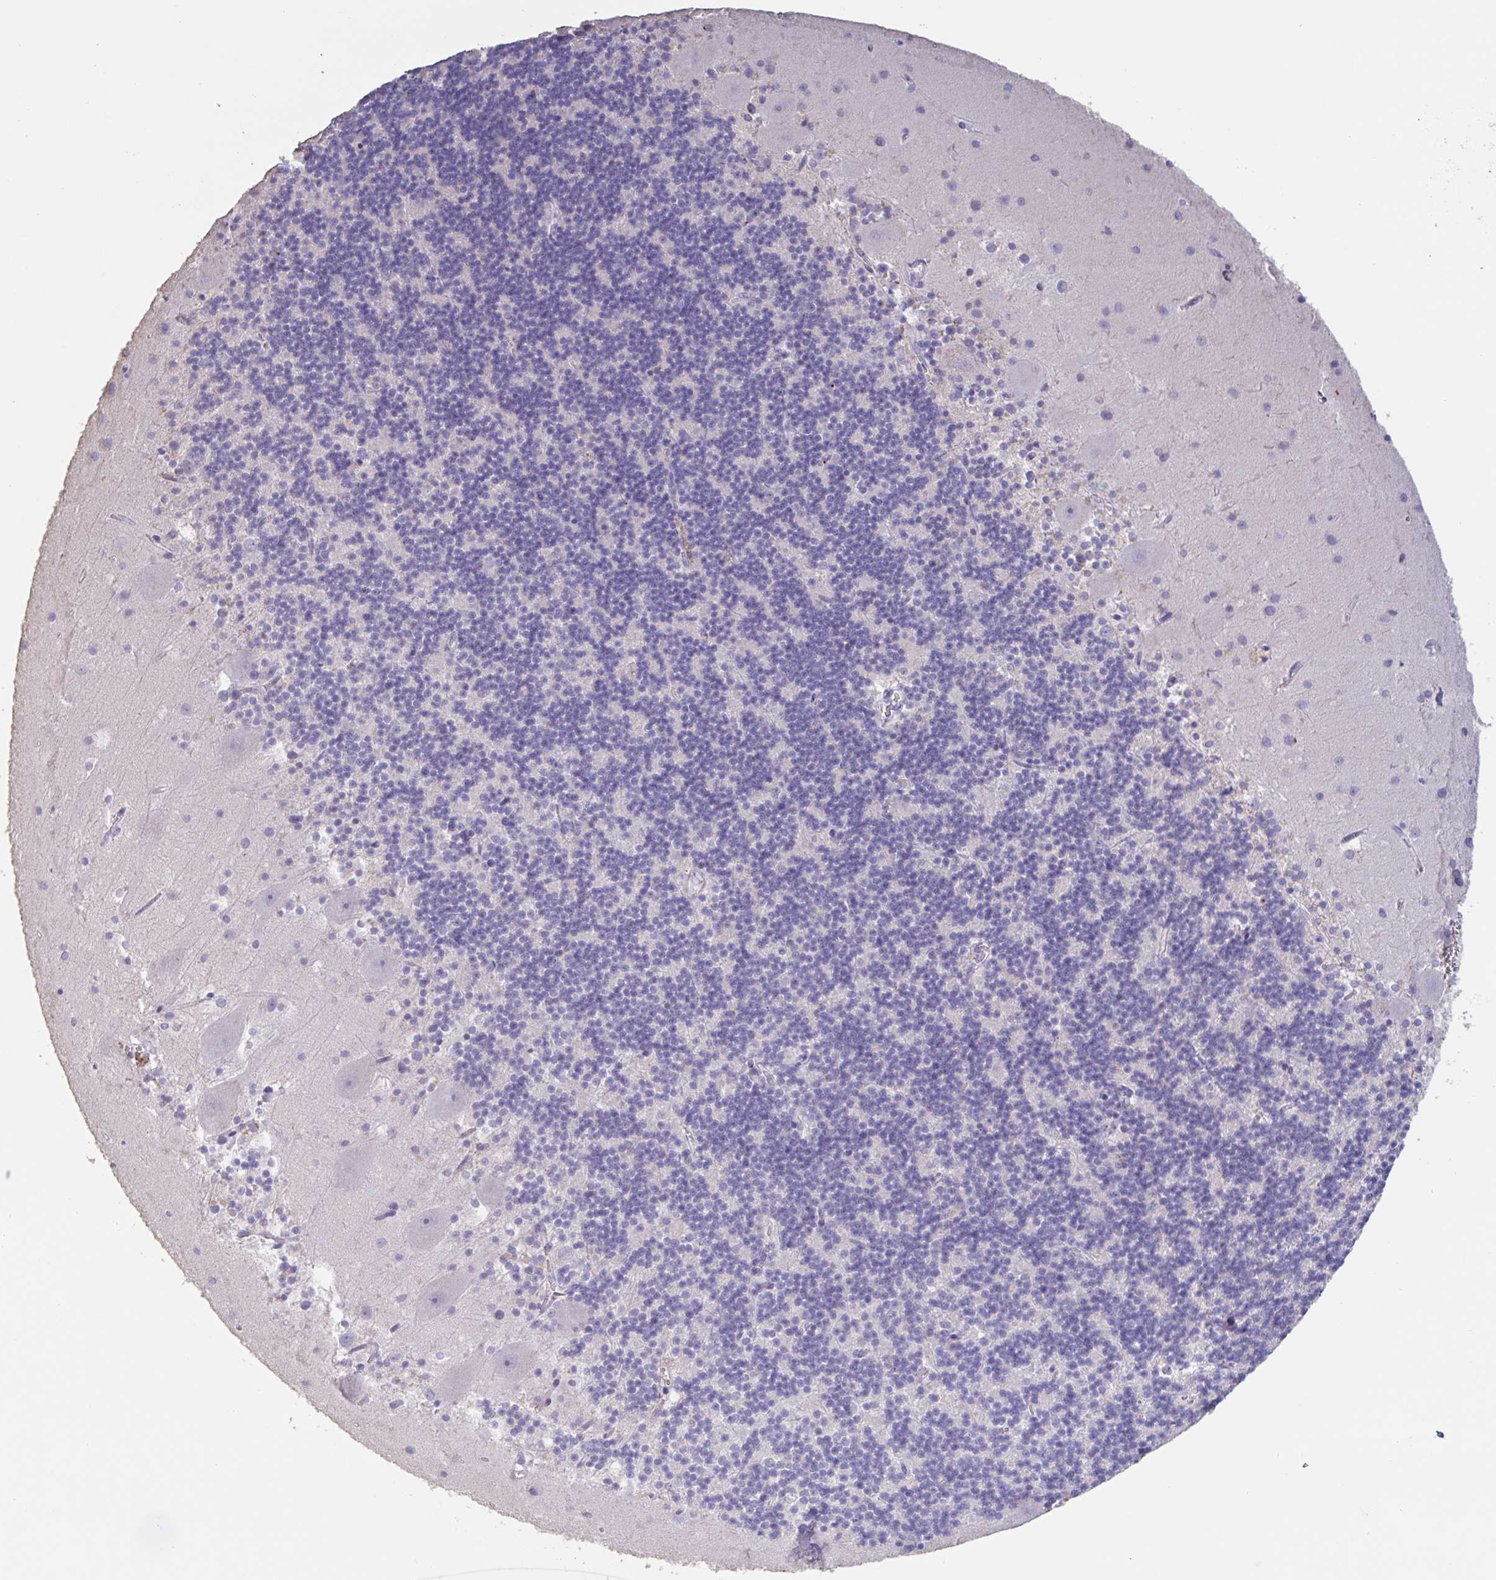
{"staining": {"intensity": "negative", "quantity": "none", "location": "none"}, "tissue": "cerebellum", "cell_type": "Cells in granular layer", "image_type": "normal", "snomed": [{"axis": "morphology", "description": "Normal tissue, NOS"}, {"axis": "topography", "description": "Cerebellum"}], "caption": "High power microscopy photomicrograph of an IHC micrograph of normal cerebellum, revealing no significant positivity in cells in granular layer.", "gene": "CHMP5", "patient": {"sex": "male", "age": 54}}